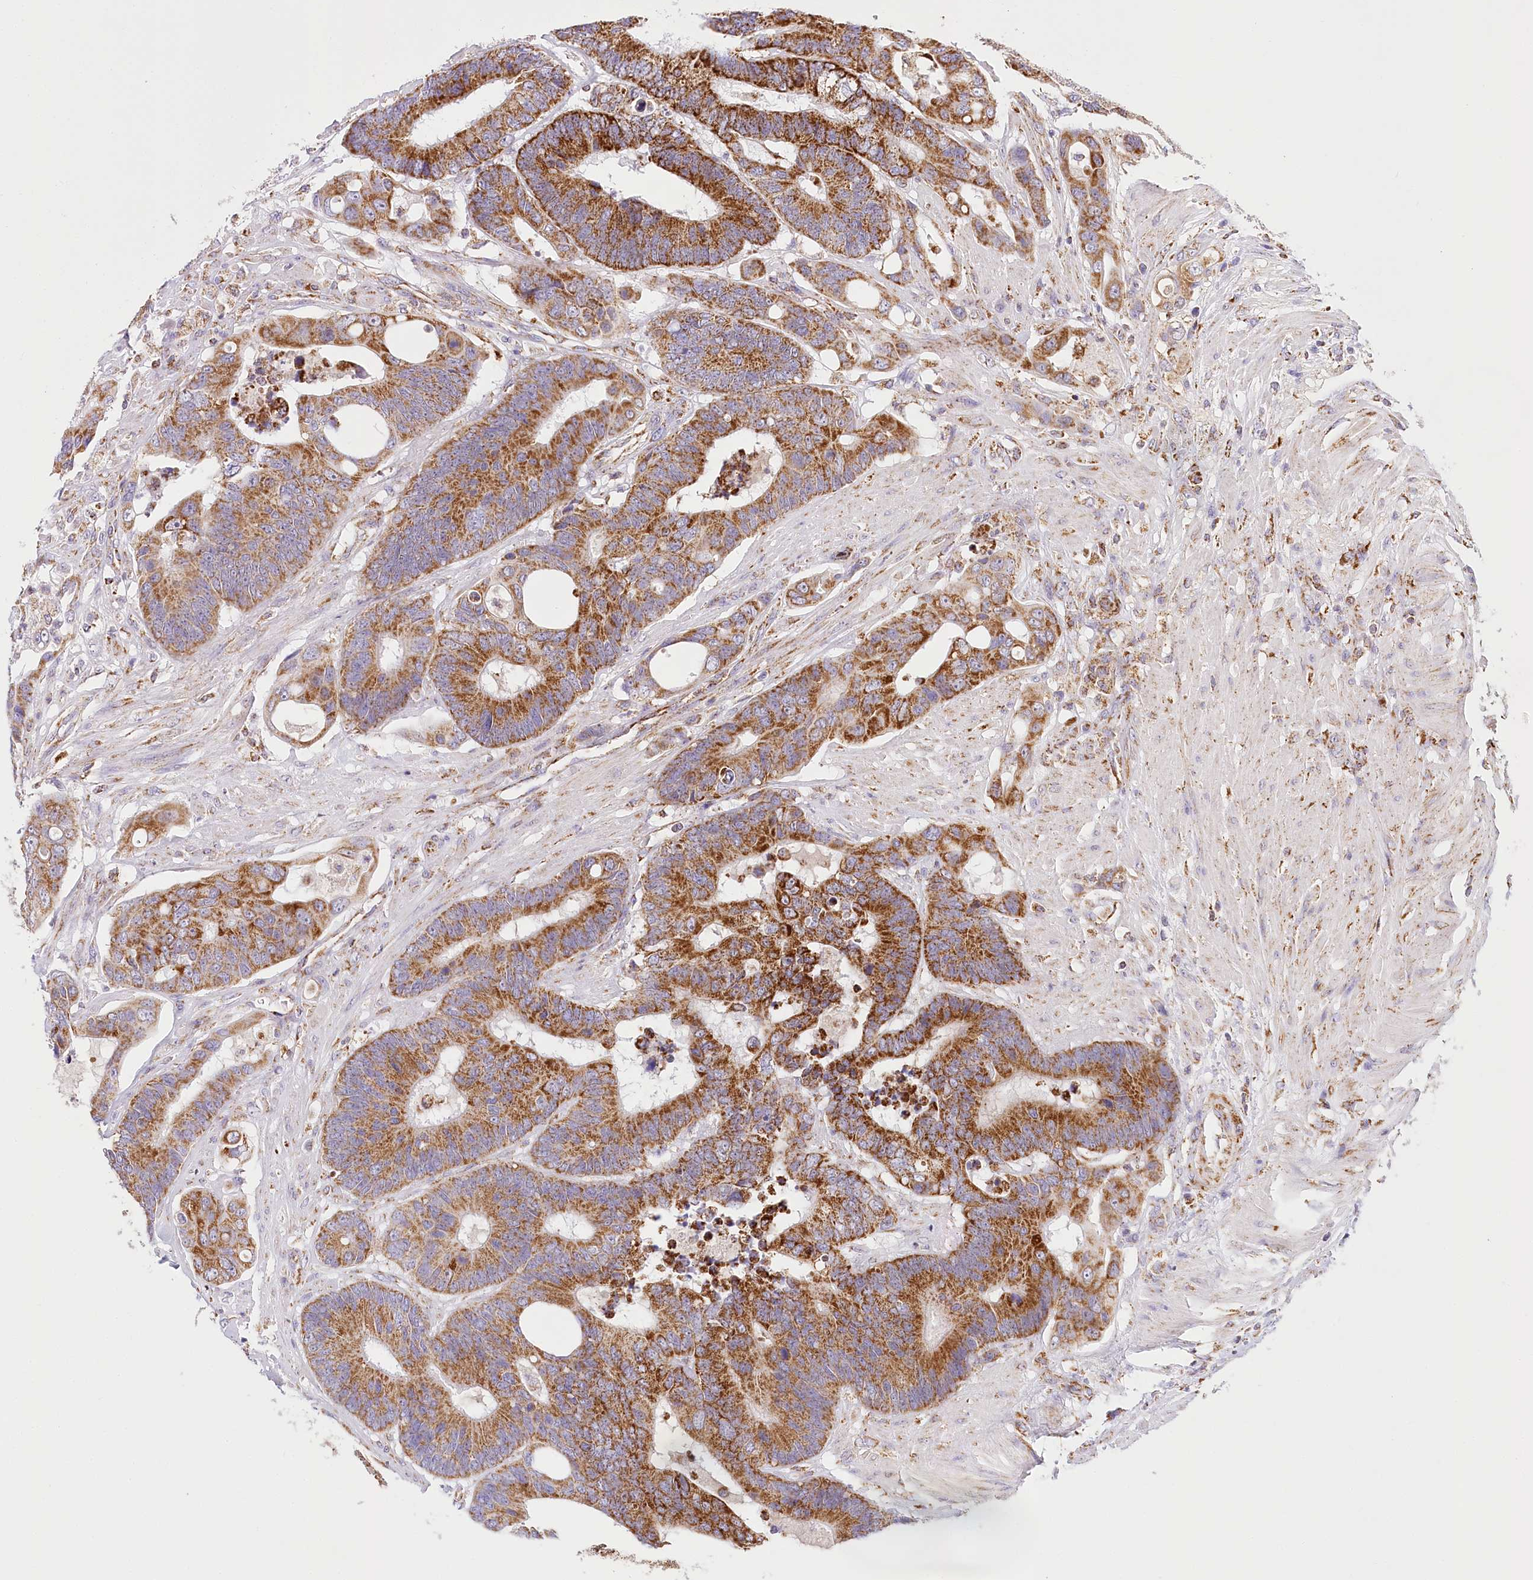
{"staining": {"intensity": "strong", "quantity": ">75%", "location": "cytoplasmic/membranous"}, "tissue": "colorectal cancer", "cell_type": "Tumor cells", "image_type": "cancer", "snomed": [{"axis": "morphology", "description": "Adenocarcinoma, NOS"}, {"axis": "topography", "description": "Rectum"}], "caption": "A high amount of strong cytoplasmic/membranous staining is appreciated in about >75% of tumor cells in colorectal cancer tissue. (brown staining indicates protein expression, while blue staining denotes nuclei).", "gene": "LSS", "patient": {"sex": "male", "age": 55}}